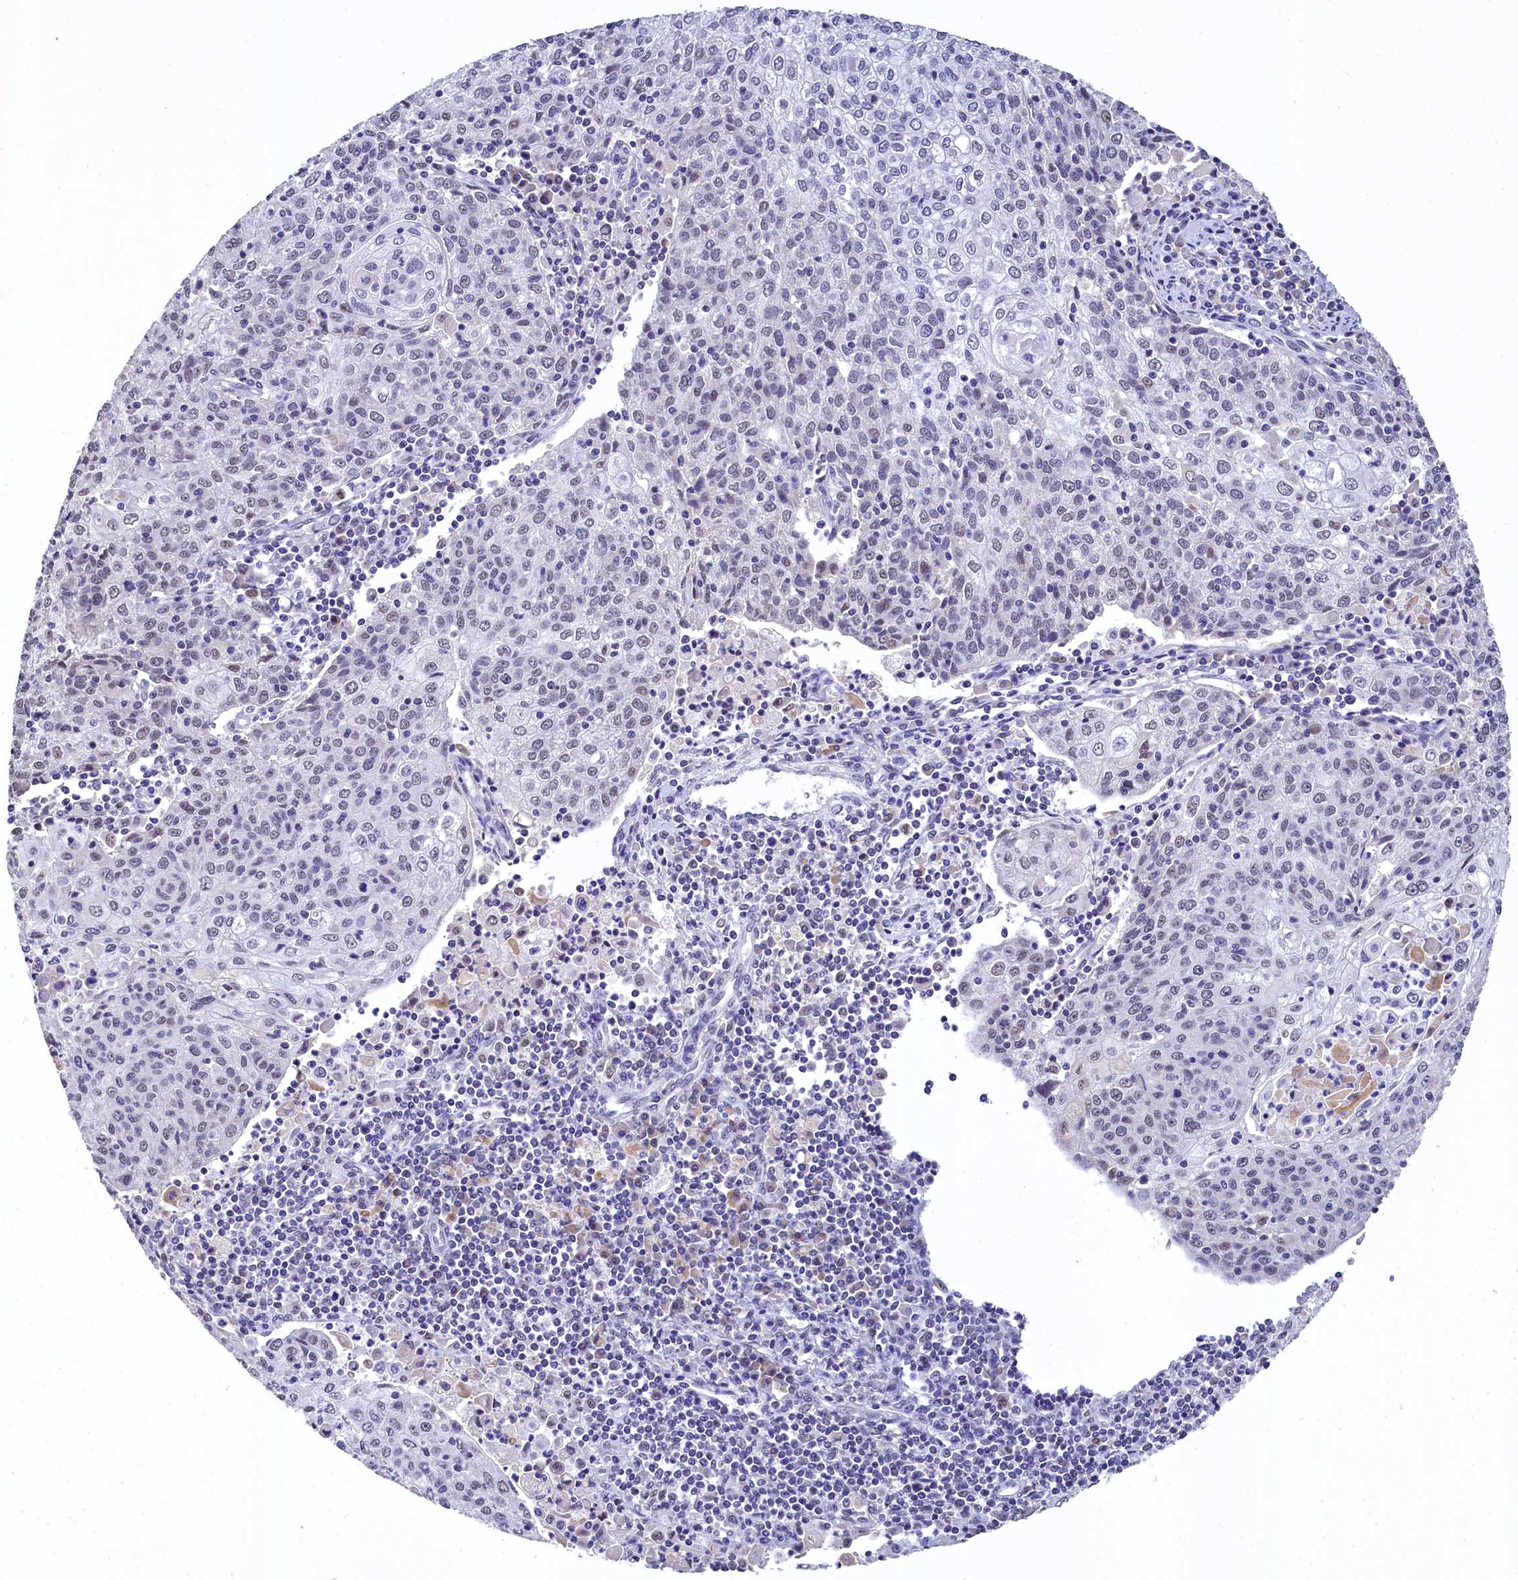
{"staining": {"intensity": "negative", "quantity": "none", "location": "none"}, "tissue": "cervical cancer", "cell_type": "Tumor cells", "image_type": "cancer", "snomed": [{"axis": "morphology", "description": "Squamous cell carcinoma, NOS"}, {"axis": "topography", "description": "Cervix"}], "caption": "The IHC micrograph has no significant staining in tumor cells of cervical cancer (squamous cell carcinoma) tissue.", "gene": "HECTD4", "patient": {"sex": "female", "age": 48}}